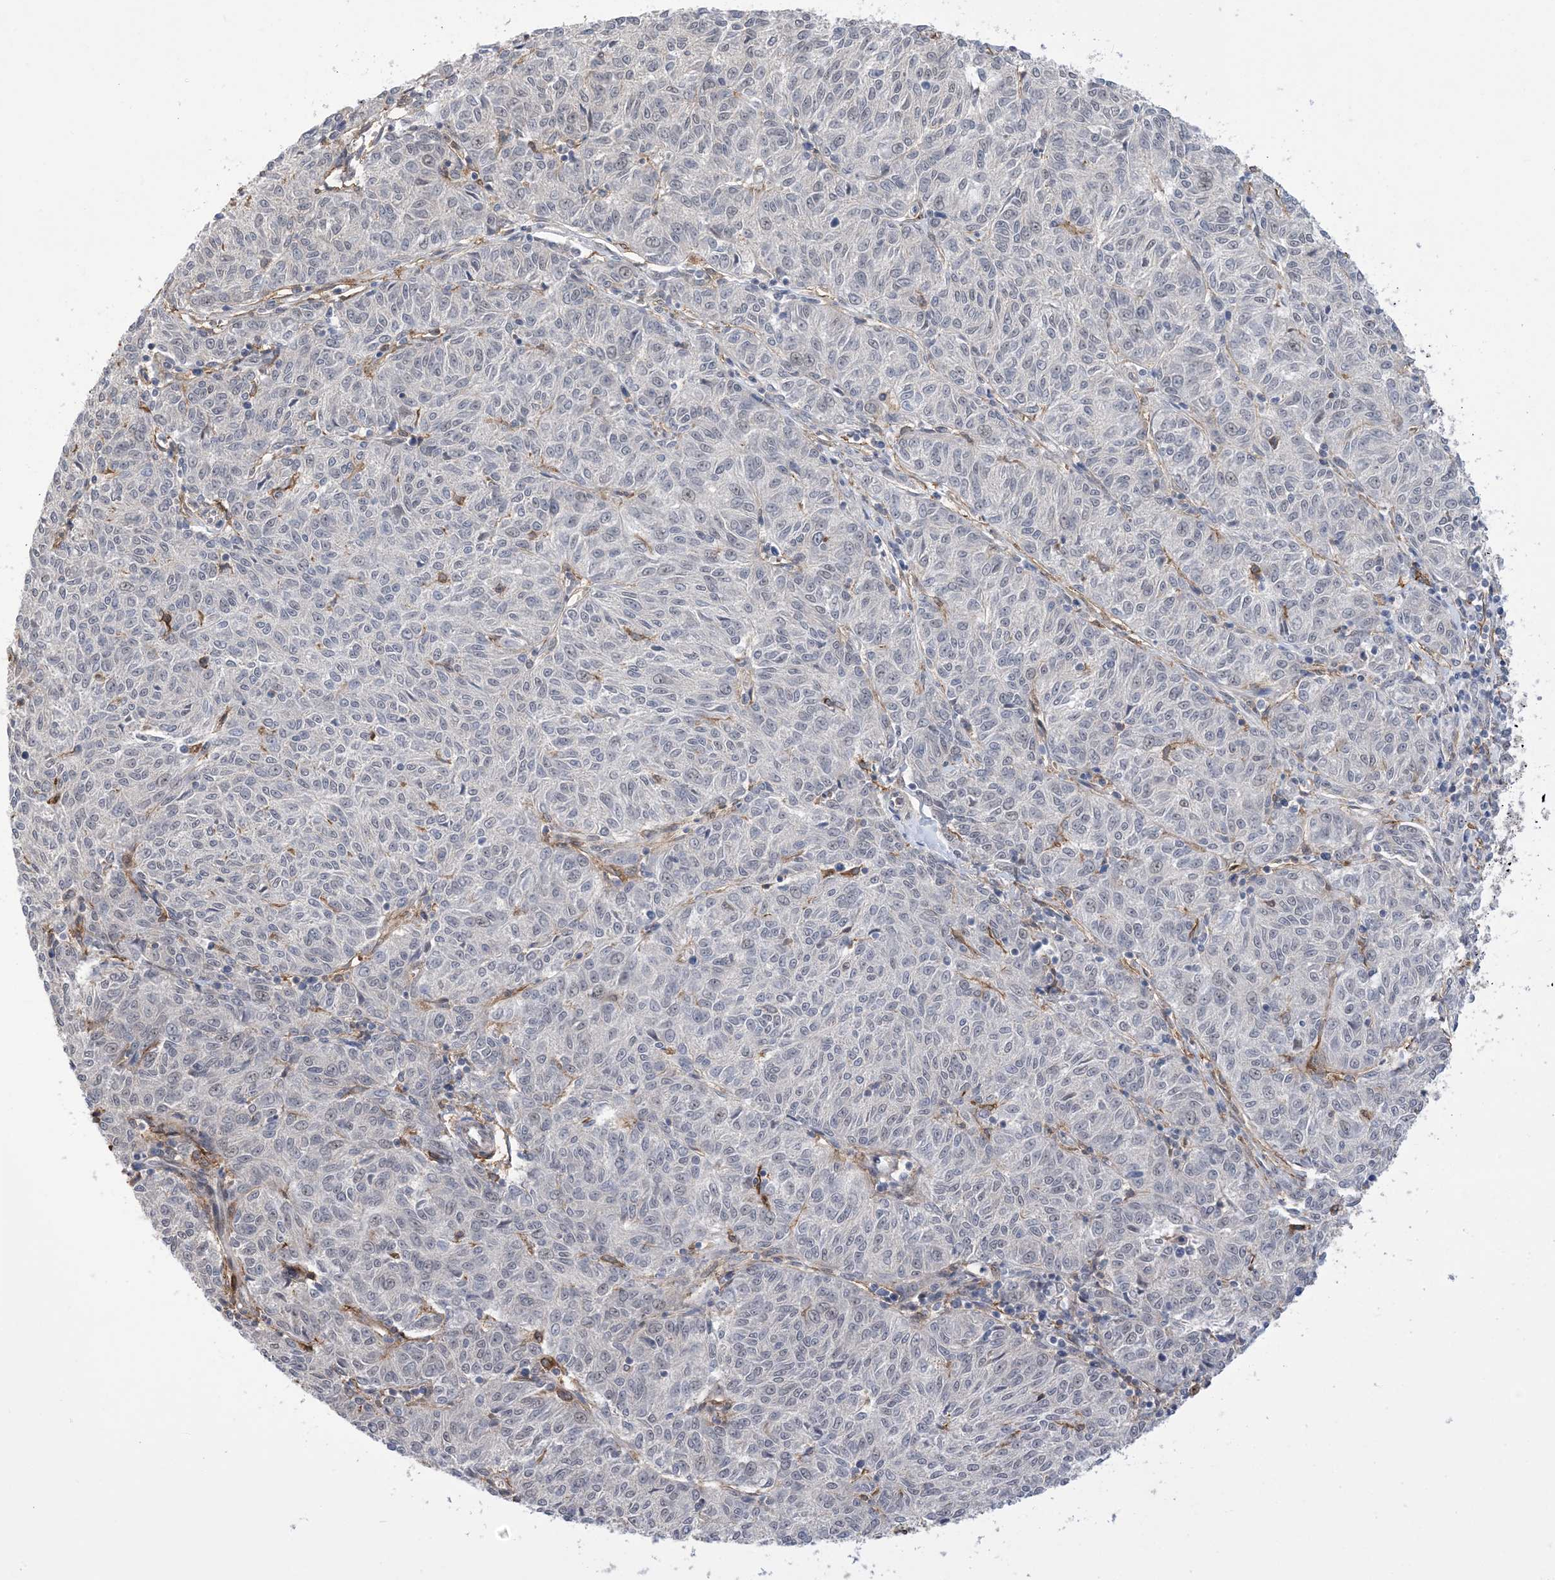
{"staining": {"intensity": "negative", "quantity": "none", "location": "none"}, "tissue": "melanoma", "cell_type": "Tumor cells", "image_type": "cancer", "snomed": [{"axis": "morphology", "description": "Malignant melanoma, NOS"}, {"axis": "topography", "description": "Skin"}], "caption": "This photomicrograph is of melanoma stained with immunohistochemistry (IHC) to label a protein in brown with the nuclei are counter-stained blue. There is no expression in tumor cells. The staining was performed using DAB (3,3'-diaminobenzidine) to visualize the protein expression in brown, while the nuclei were stained in blue with hematoxylin (Magnification: 20x).", "gene": "ZNF8", "patient": {"sex": "female", "age": 72}}